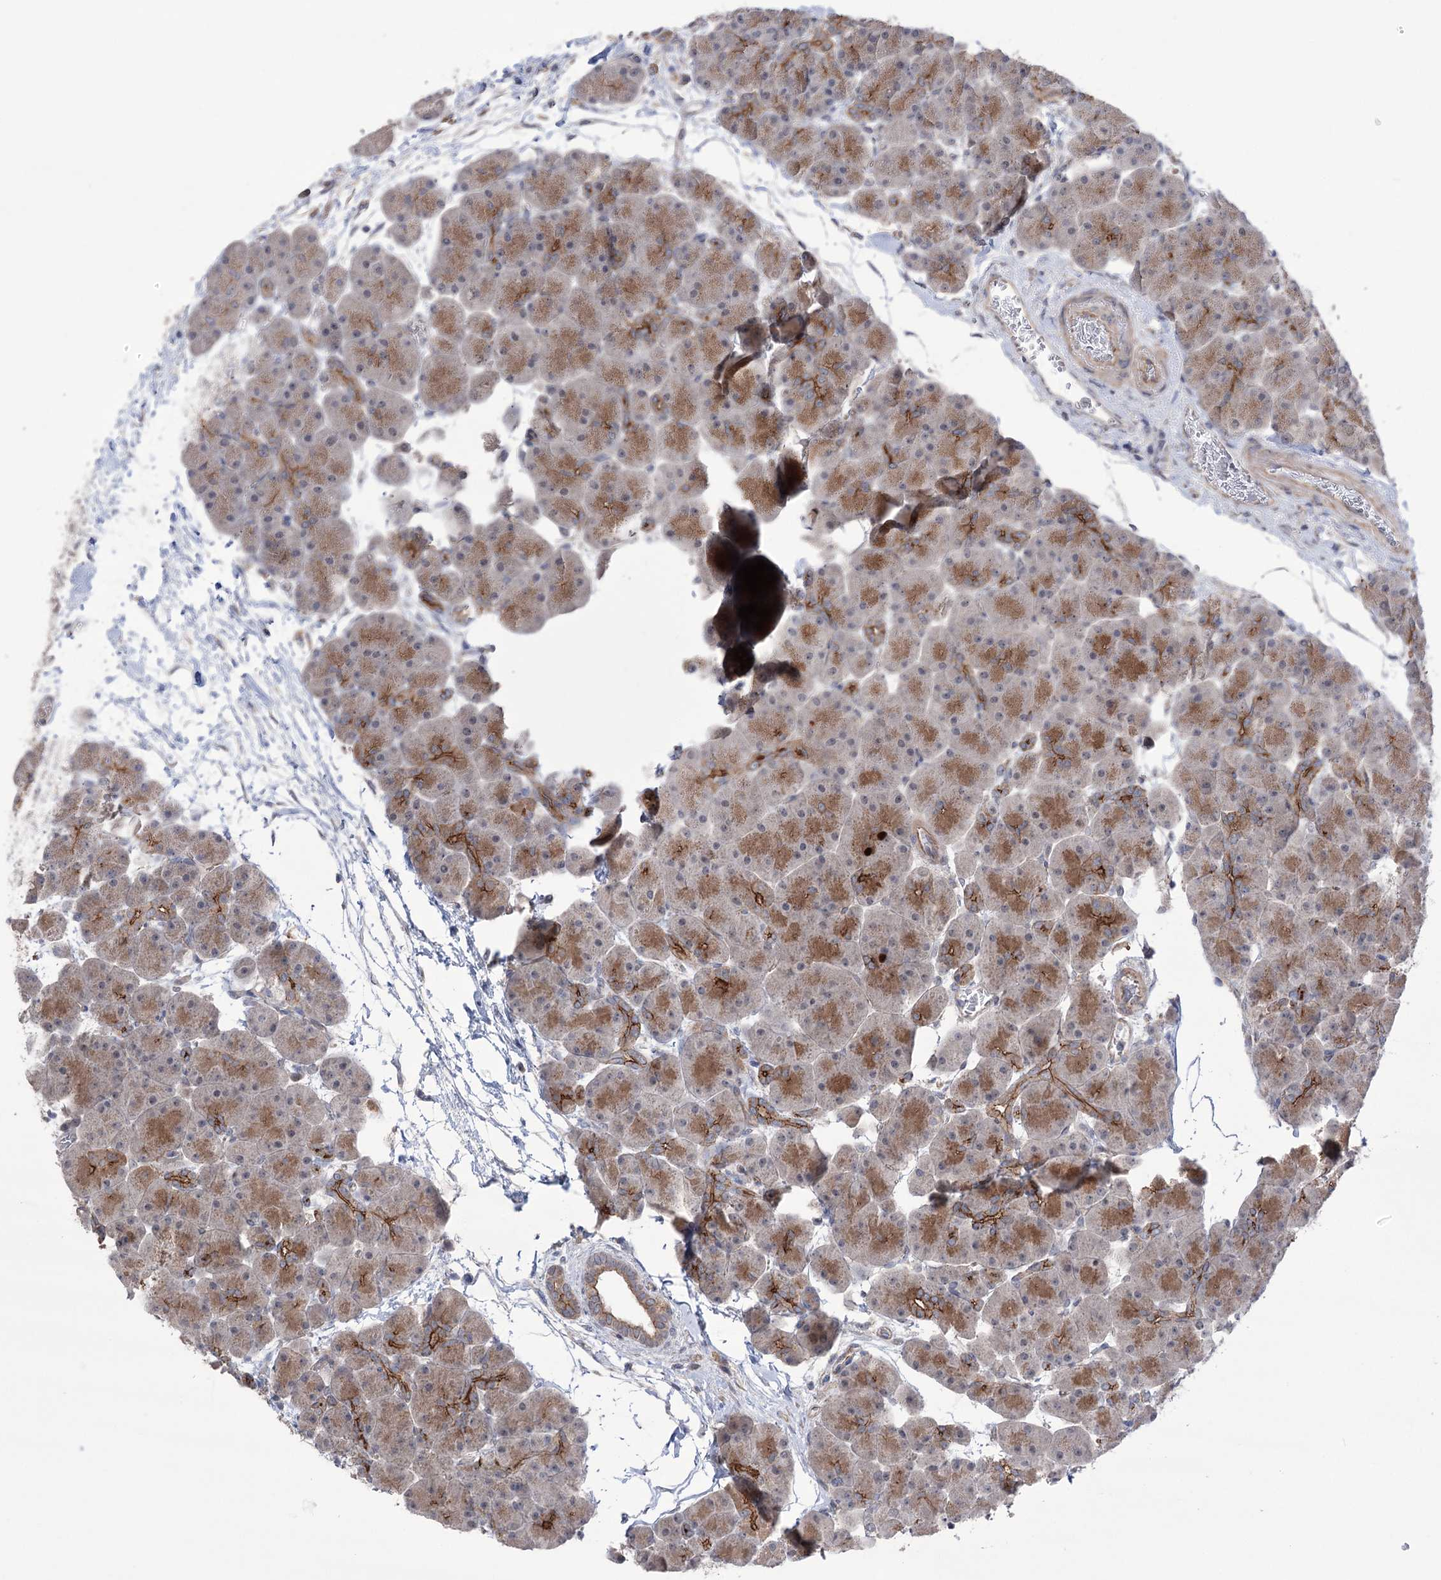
{"staining": {"intensity": "moderate", "quantity": ">75%", "location": "cytoplasmic/membranous"}, "tissue": "pancreas", "cell_type": "Exocrine glandular cells", "image_type": "normal", "snomed": [{"axis": "morphology", "description": "Normal tissue, NOS"}, {"axis": "topography", "description": "Pancreas"}], "caption": "Pancreas stained for a protein (brown) reveals moderate cytoplasmic/membranous positive expression in about >75% of exocrine glandular cells.", "gene": "TRIM71", "patient": {"sex": "male", "age": 66}}